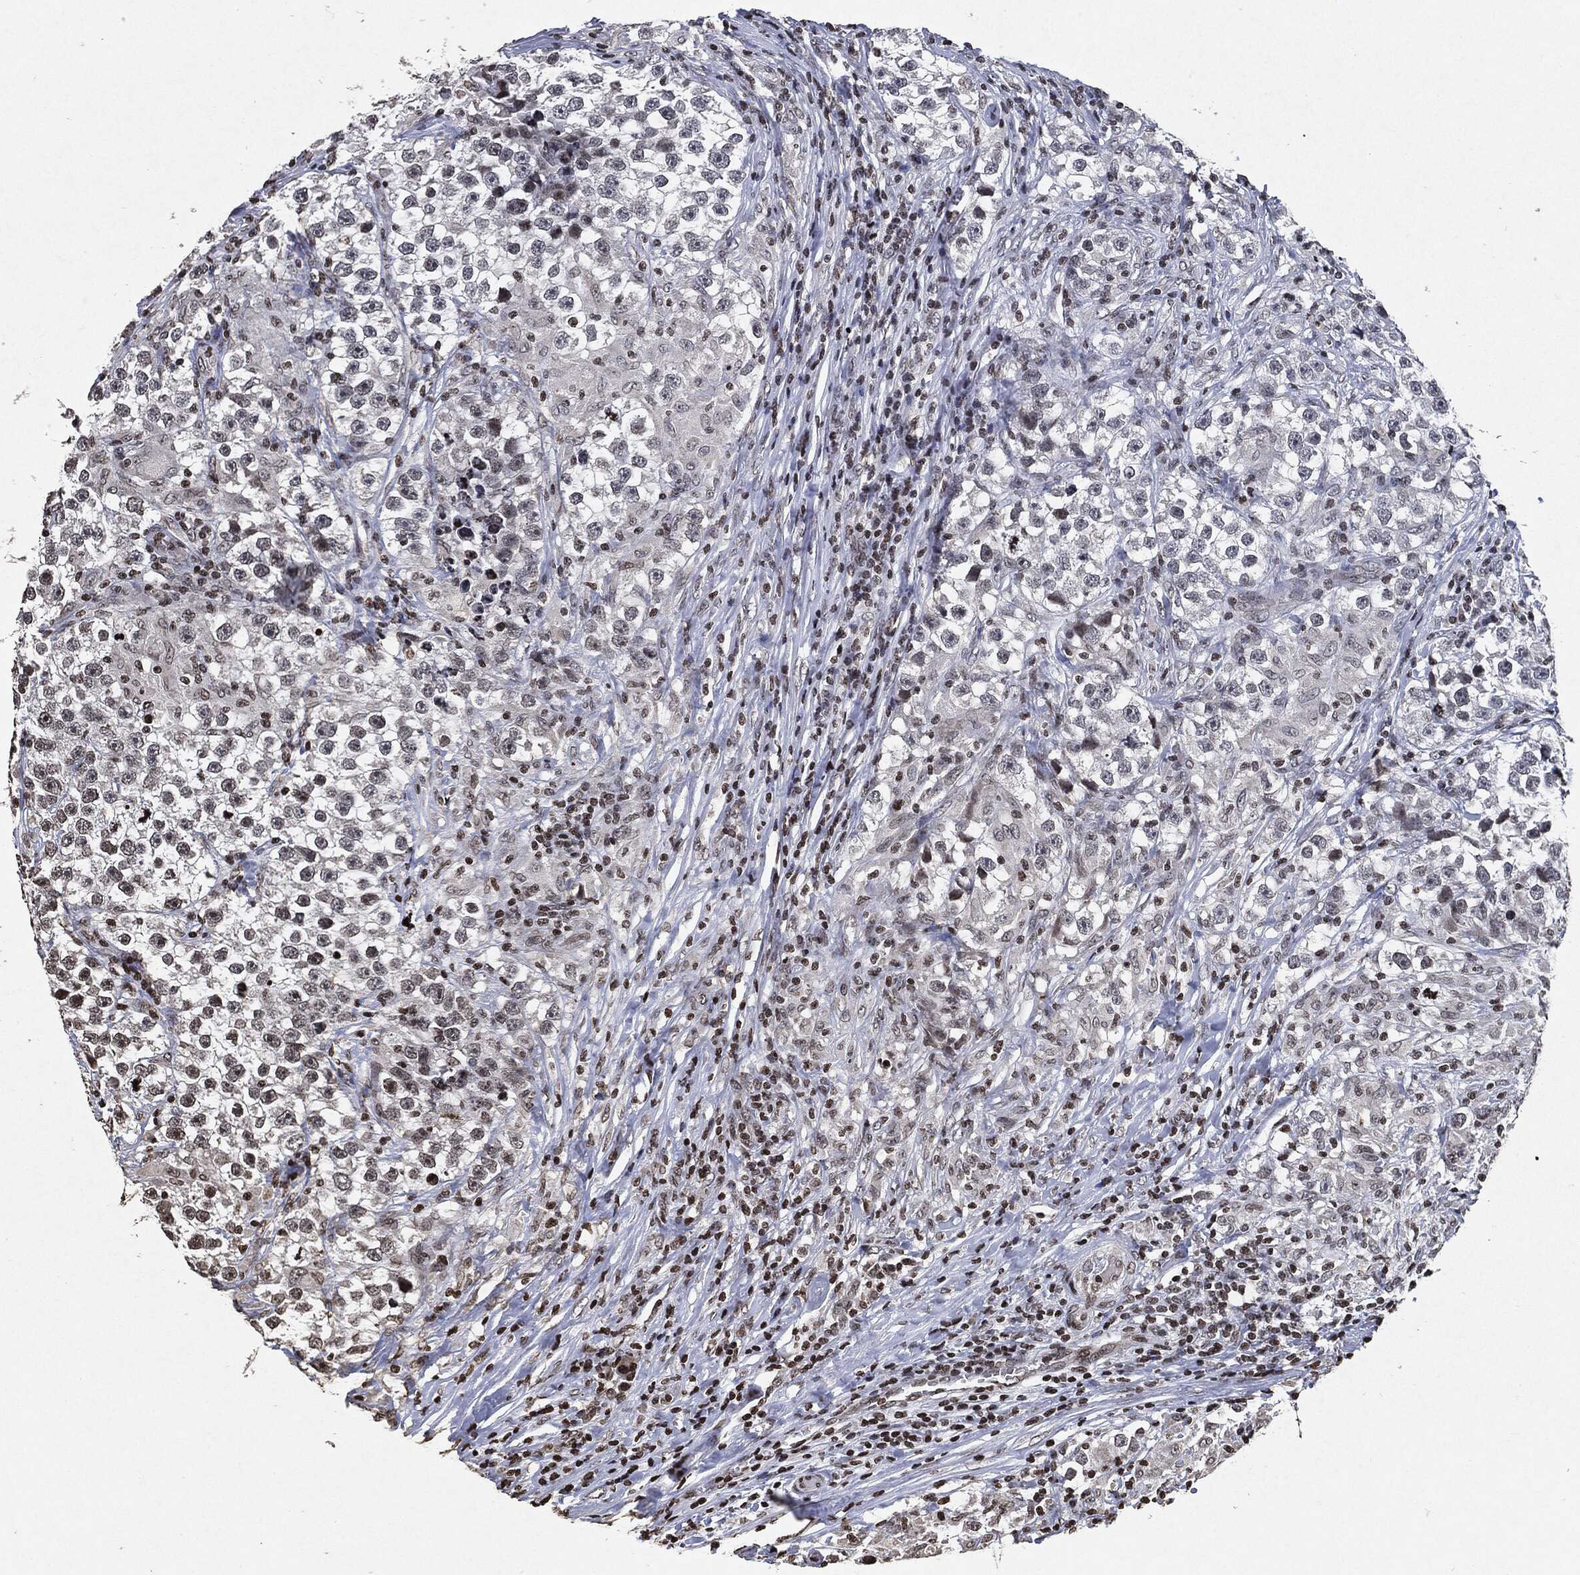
{"staining": {"intensity": "weak", "quantity": "<25%", "location": "nuclear"}, "tissue": "testis cancer", "cell_type": "Tumor cells", "image_type": "cancer", "snomed": [{"axis": "morphology", "description": "Seminoma, NOS"}, {"axis": "topography", "description": "Testis"}], "caption": "Tumor cells show no significant expression in testis cancer (seminoma).", "gene": "JUN", "patient": {"sex": "male", "age": 46}}